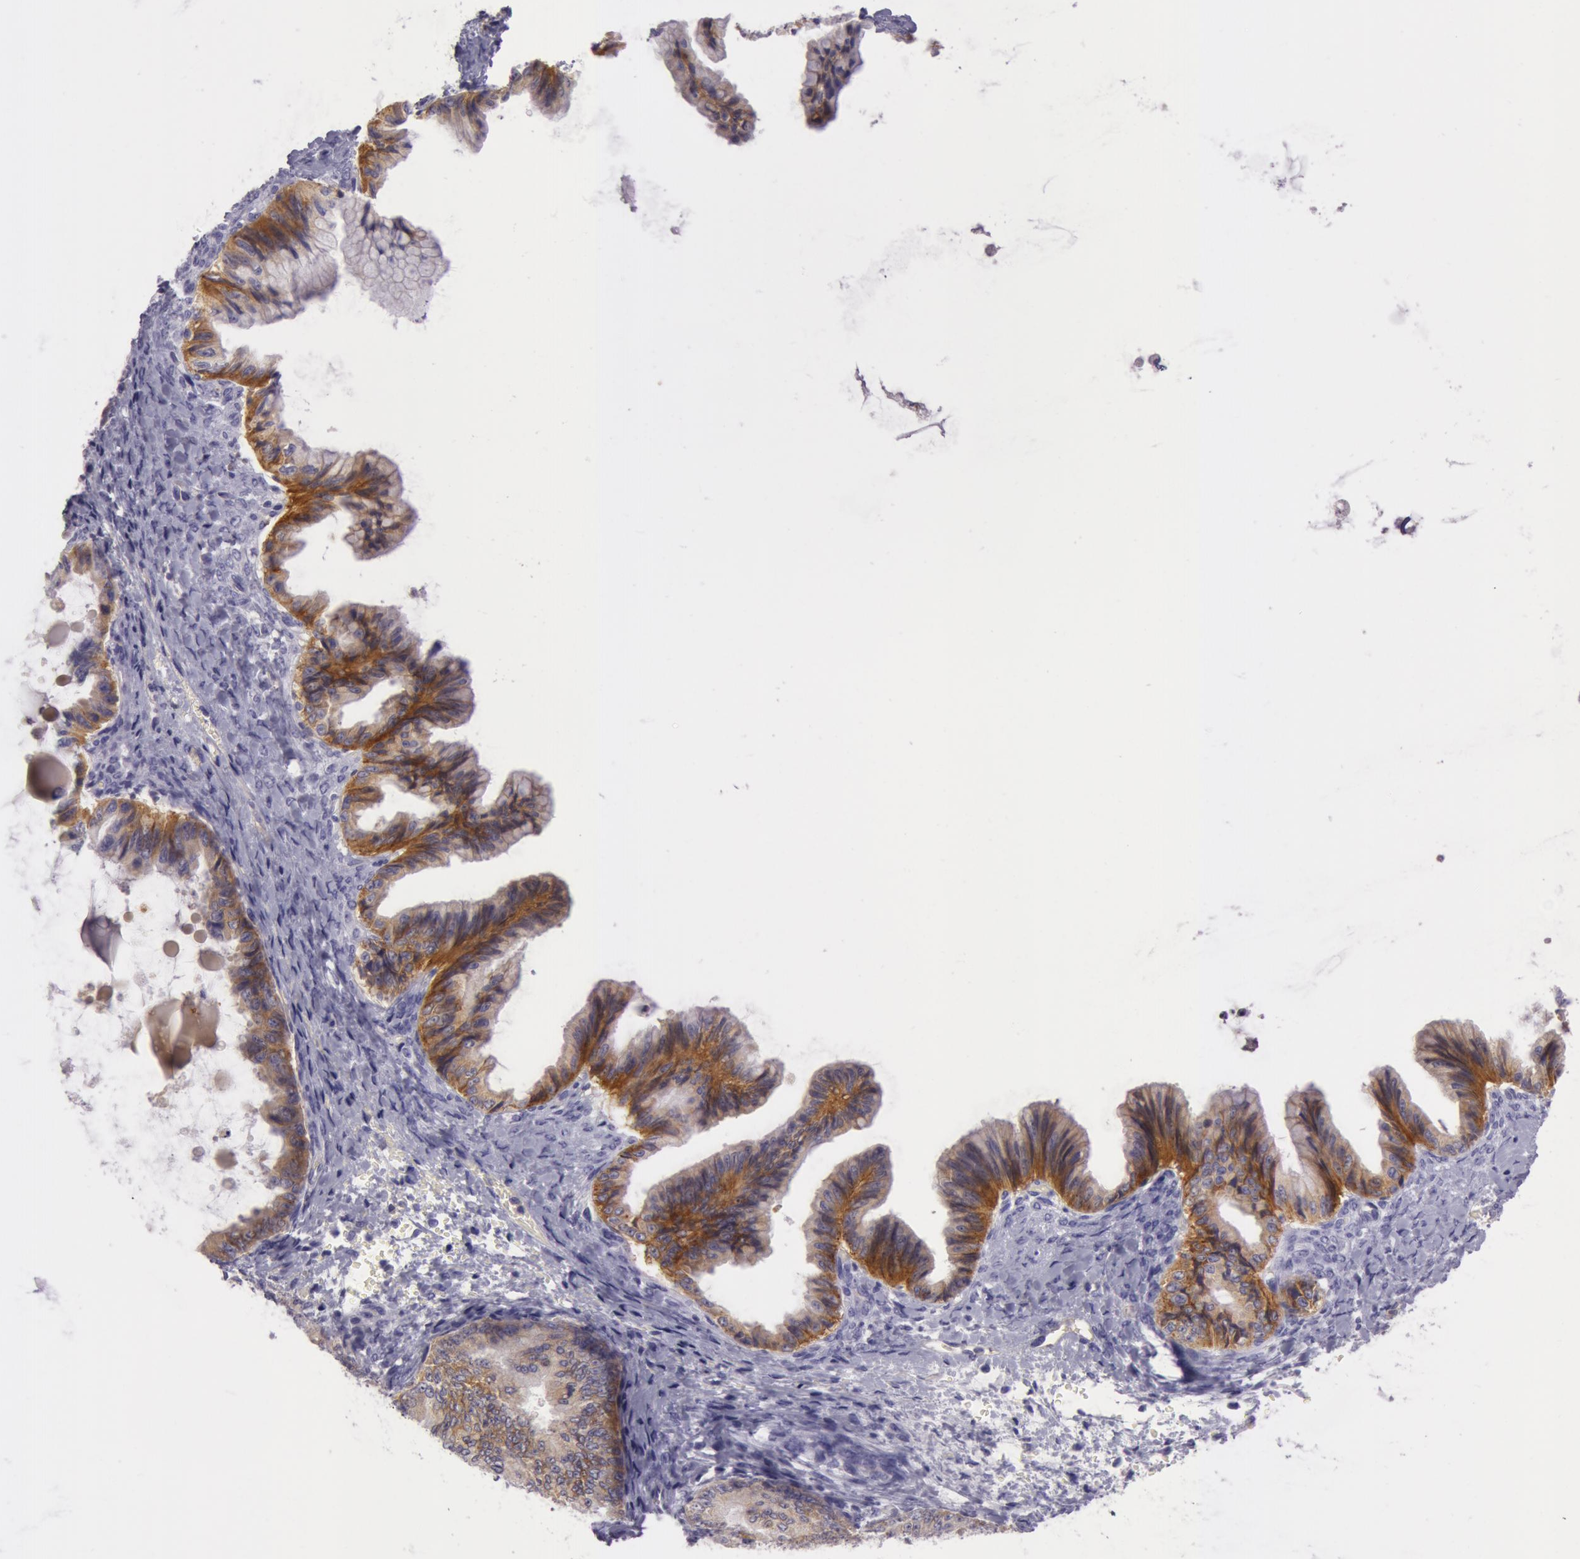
{"staining": {"intensity": "moderate", "quantity": "25%-75%", "location": "cytoplasmic/membranous"}, "tissue": "ovarian cancer", "cell_type": "Tumor cells", "image_type": "cancer", "snomed": [{"axis": "morphology", "description": "Cystadenocarcinoma, mucinous, NOS"}, {"axis": "topography", "description": "Ovary"}], "caption": "Protein staining of ovarian cancer (mucinous cystadenocarcinoma) tissue demonstrates moderate cytoplasmic/membranous positivity in approximately 25%-75% of tumor cells. (brown staining indicates protein expression, while blue staining denotes nuclei).", "gene": "LY75", "patient": {"sex": "female", "age": 36}}